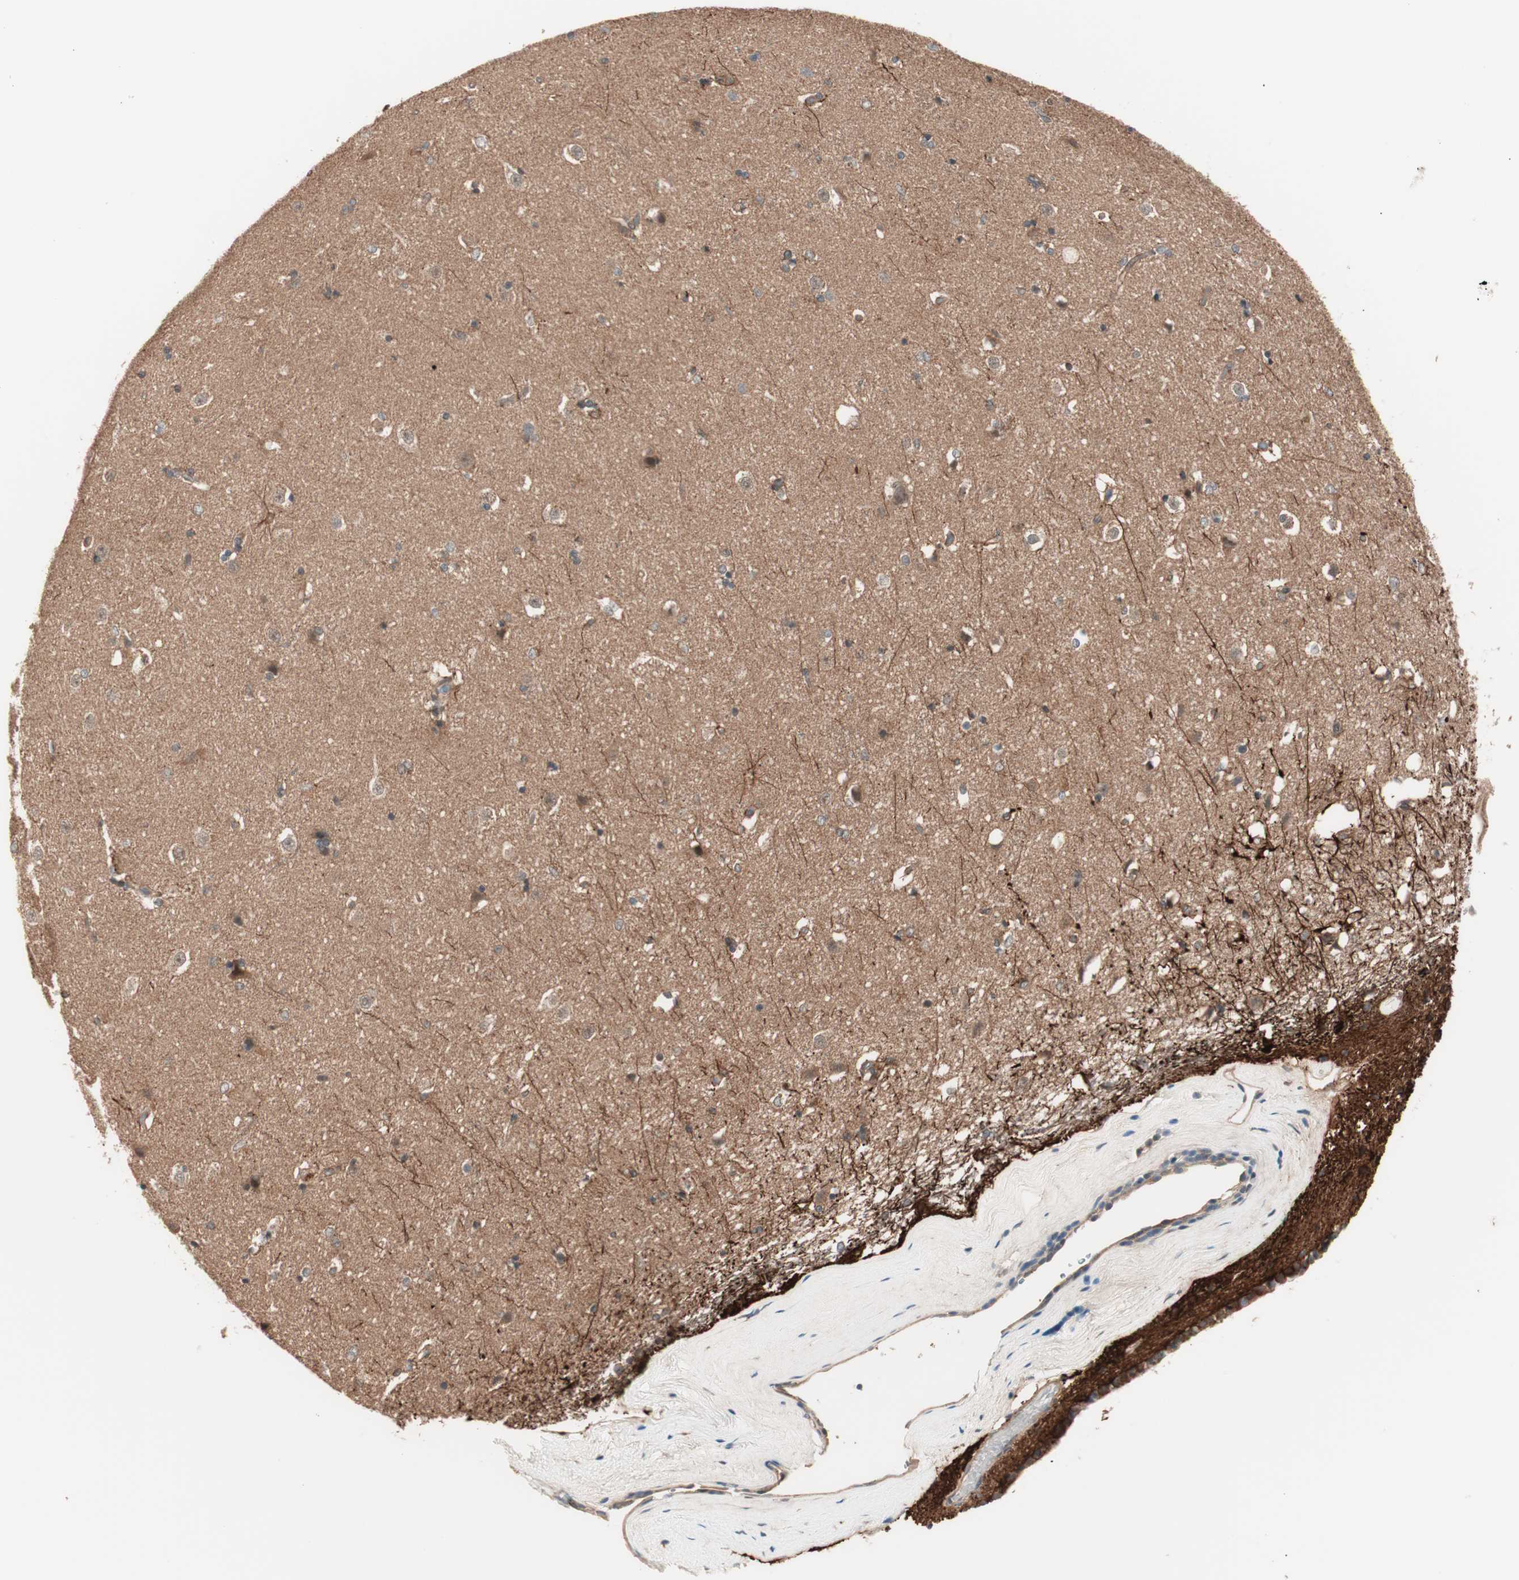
{"staining": {"intensity": "moderate", "quantity": "<25%", "location": "cytoplasmic/membranous"}, "tissue": "caudate", "cell_type": "Glial cells", "image_type": "normal", "snomed": [{"axis": "morphology", "description": "Normal tissue, NOS"}, {"axis": "topography", "description": "Lateral ventricle wall"}], "caption": "Immunohistochemistry (DAB) staining of normal caudate exhibits moderate cytoplasmic/membranous protein expression in about <25% of glial cells. The protein of interest is shown in brown color, while the nuclei are stained blue.", "gene": "TSG101", "patient": {"sex": "female", "age": 19}}